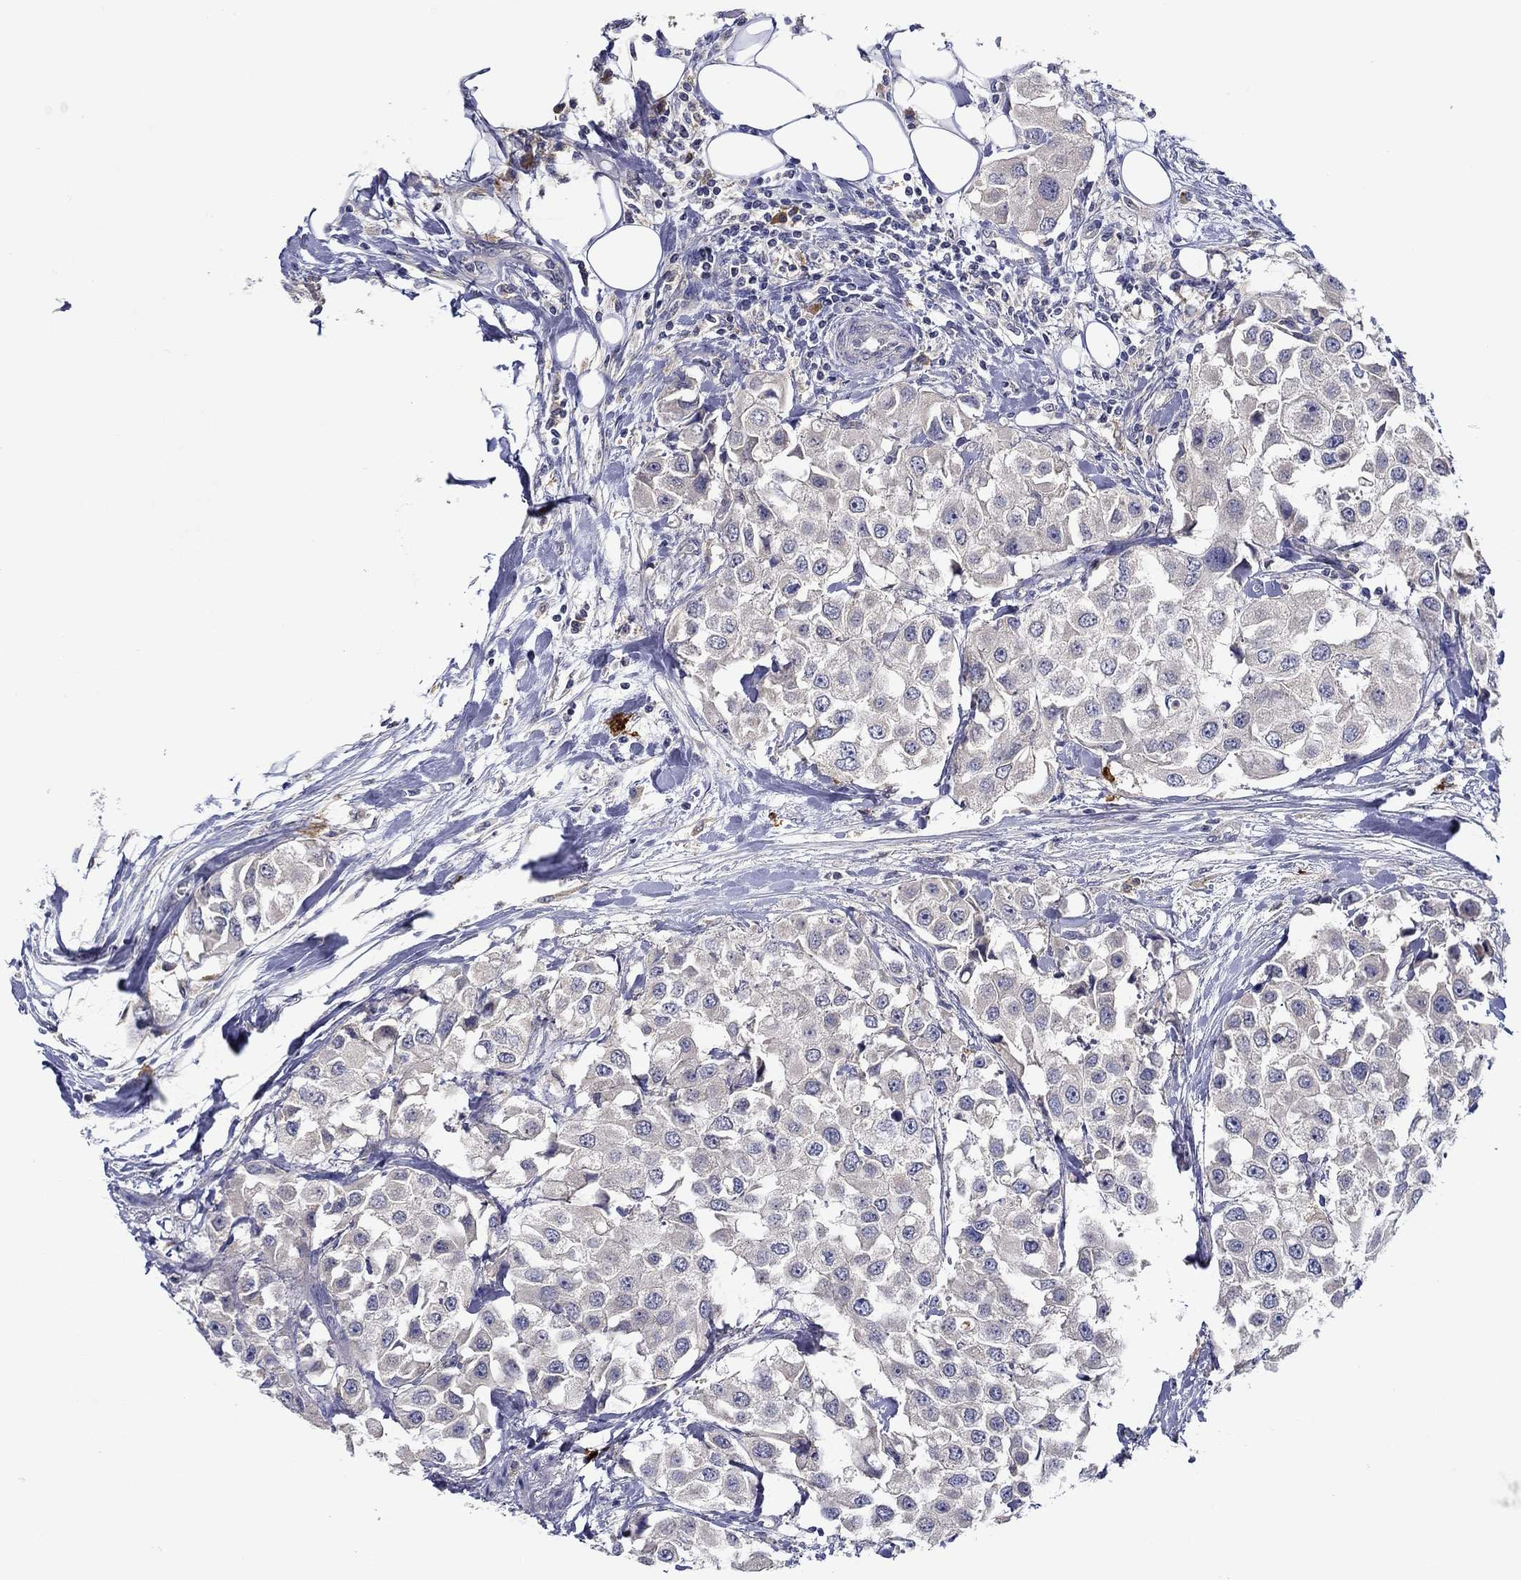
{"staining": {"intensity": "negative", "quantity": "none", "location": "none"}, "tissue": "urothelial cancer", "cell_type": "Tumor cells", "image_type": "cancer", "snomed": [{"axis": "morphology", "description": "Urothelial carcinoma, High grade"}, {"axis": "topography", "description": "Urinary bladder"}], "caption": "DAB (3,3'-diaminobenzidine) immunohistochemical staining of human urothelial cancer displays no significant staining in tumor cells.", "gene": "CHIT1", "patient": {"sex": "female", "age": 64}}